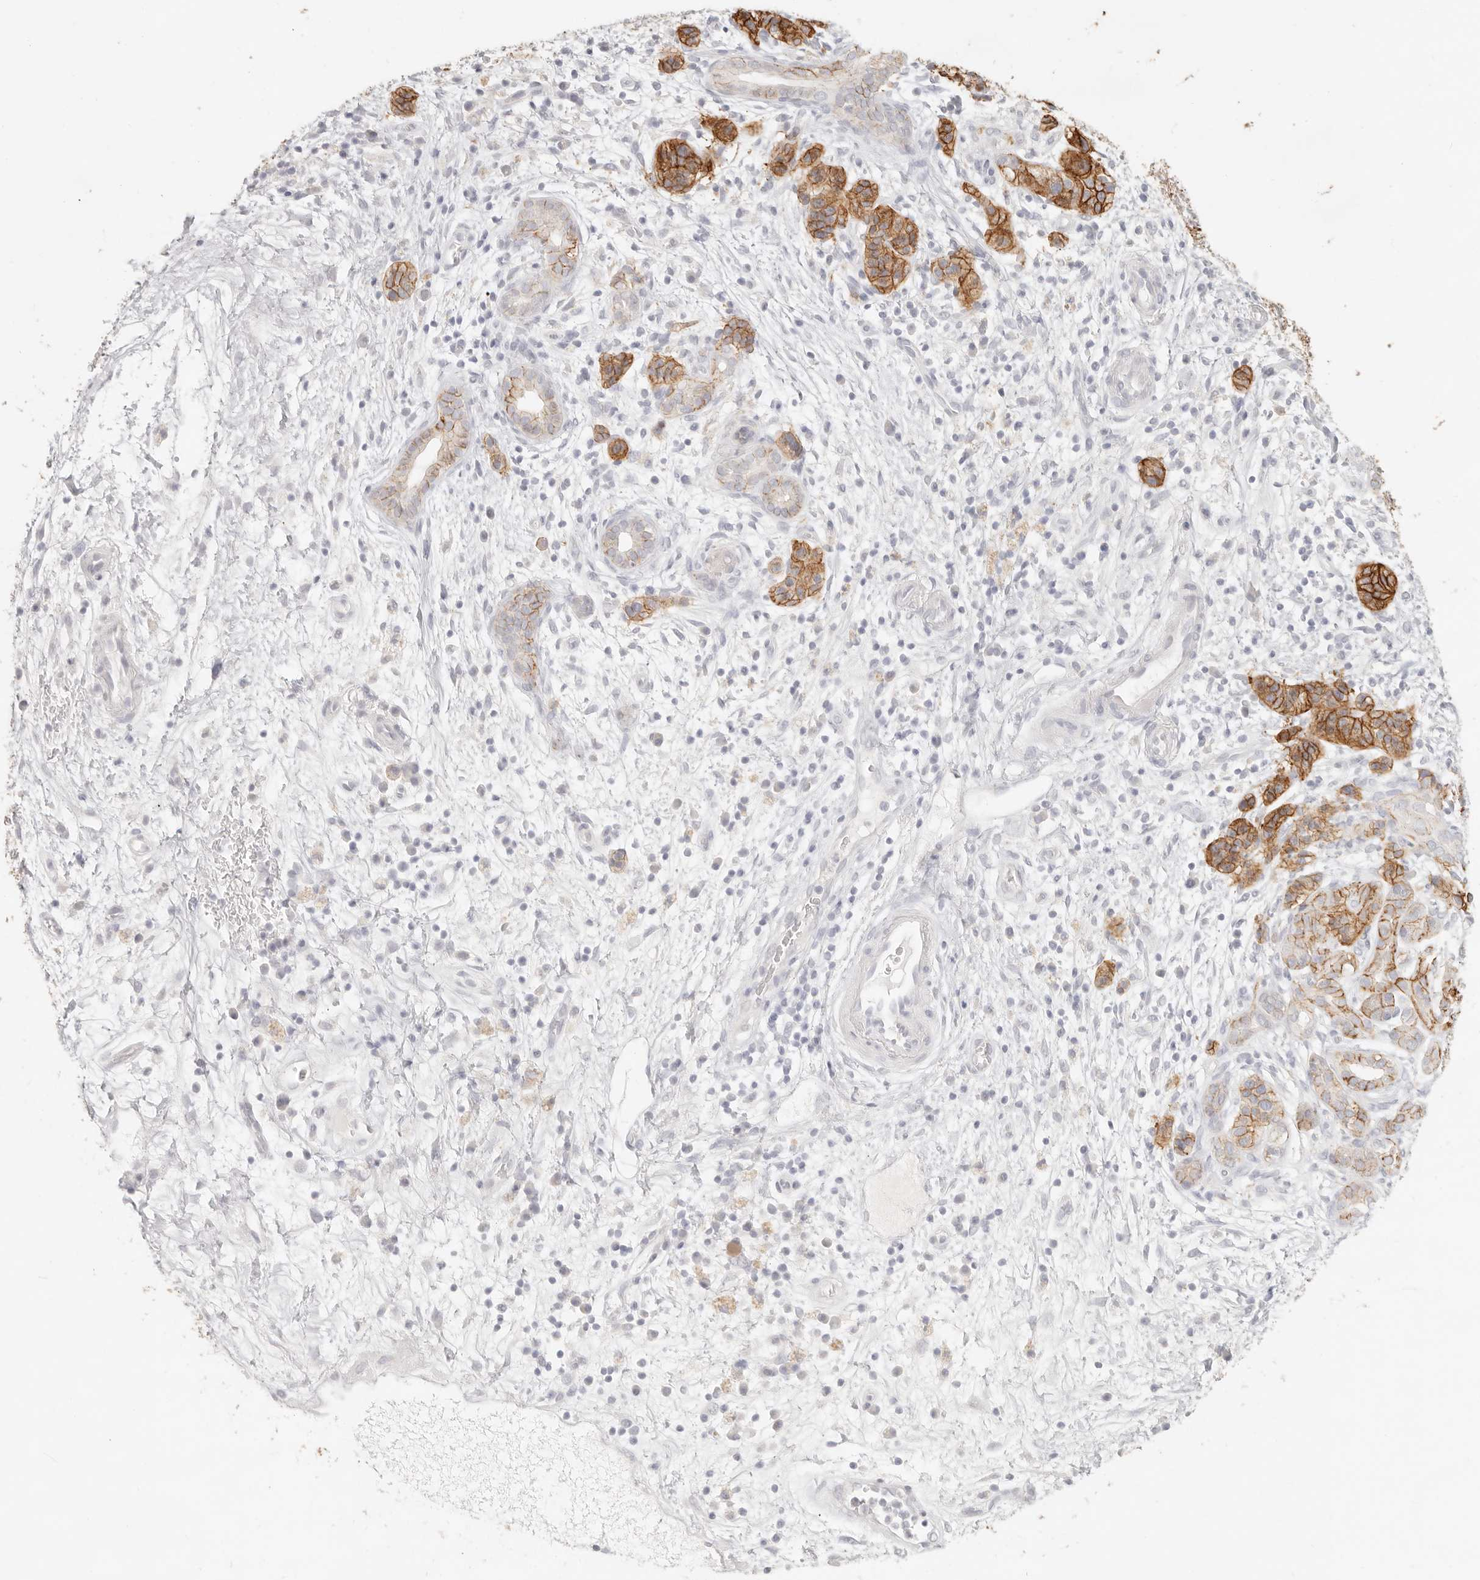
{"staining": {"intensity": "moderate", "quantity": ">75%", "location": "cytoplasmic/membranous"}, "tissue": "pancreatic cancer", "cell_type": "Tumor cells", "image_type": "cancer", "snomed": [{"axis": "morphology", "description": "Adenocarcinoma, NOS"}, {"axis": "topography", "description": "Pancreas"}], "caption": "Immunohistochemistry (DAB) staining of pancreatic cancer demonstrates moderate cytoplasmic/membranous protein positivity in approximately >75% of tumor cells.", "gene": "EPCAM", "patient": {"sex": "male", "age": 78}}